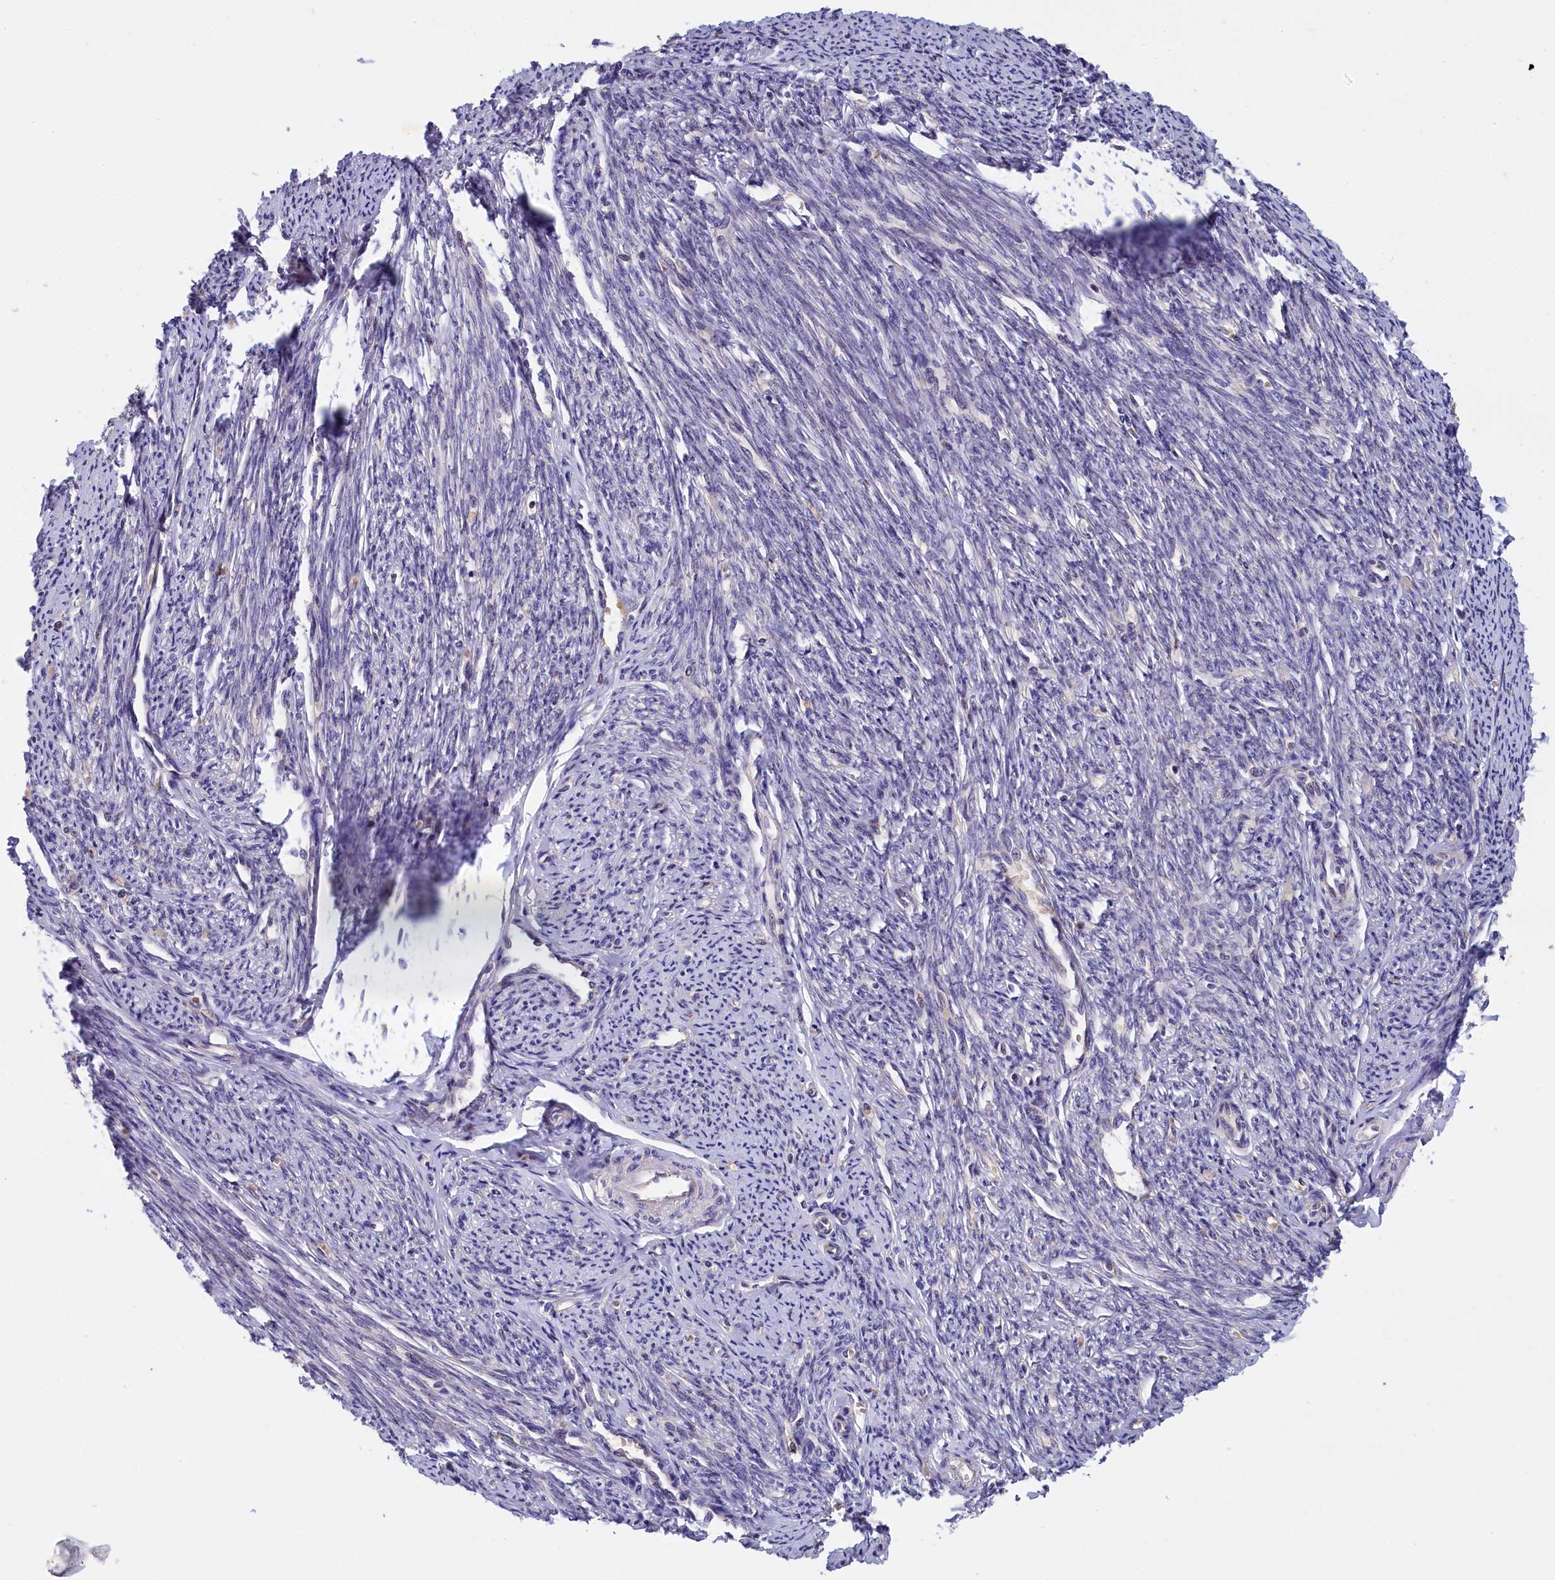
{"staining": {"intensity": "weak", "quantity": "<25%", "location": "cytoplasmic/membranous,nuclear"}, "tissue": "smooth muscle", "cell_type": "Smooth muscle cells", "image_type": "normal", "snomed": [{"axis": "morphology", "description": "Normal tissue, NOS"}, {"axis": "topography", "description": "Smooth muscle"}, {"axis": "topography", "description": "Uterus"}], "caption": "Immunohistochemistry of unremarkable smooth muscle displays no staining in smooth muscle cells.", "gene": "NAIP", "patient": {"sex": "female", "age": 59}}